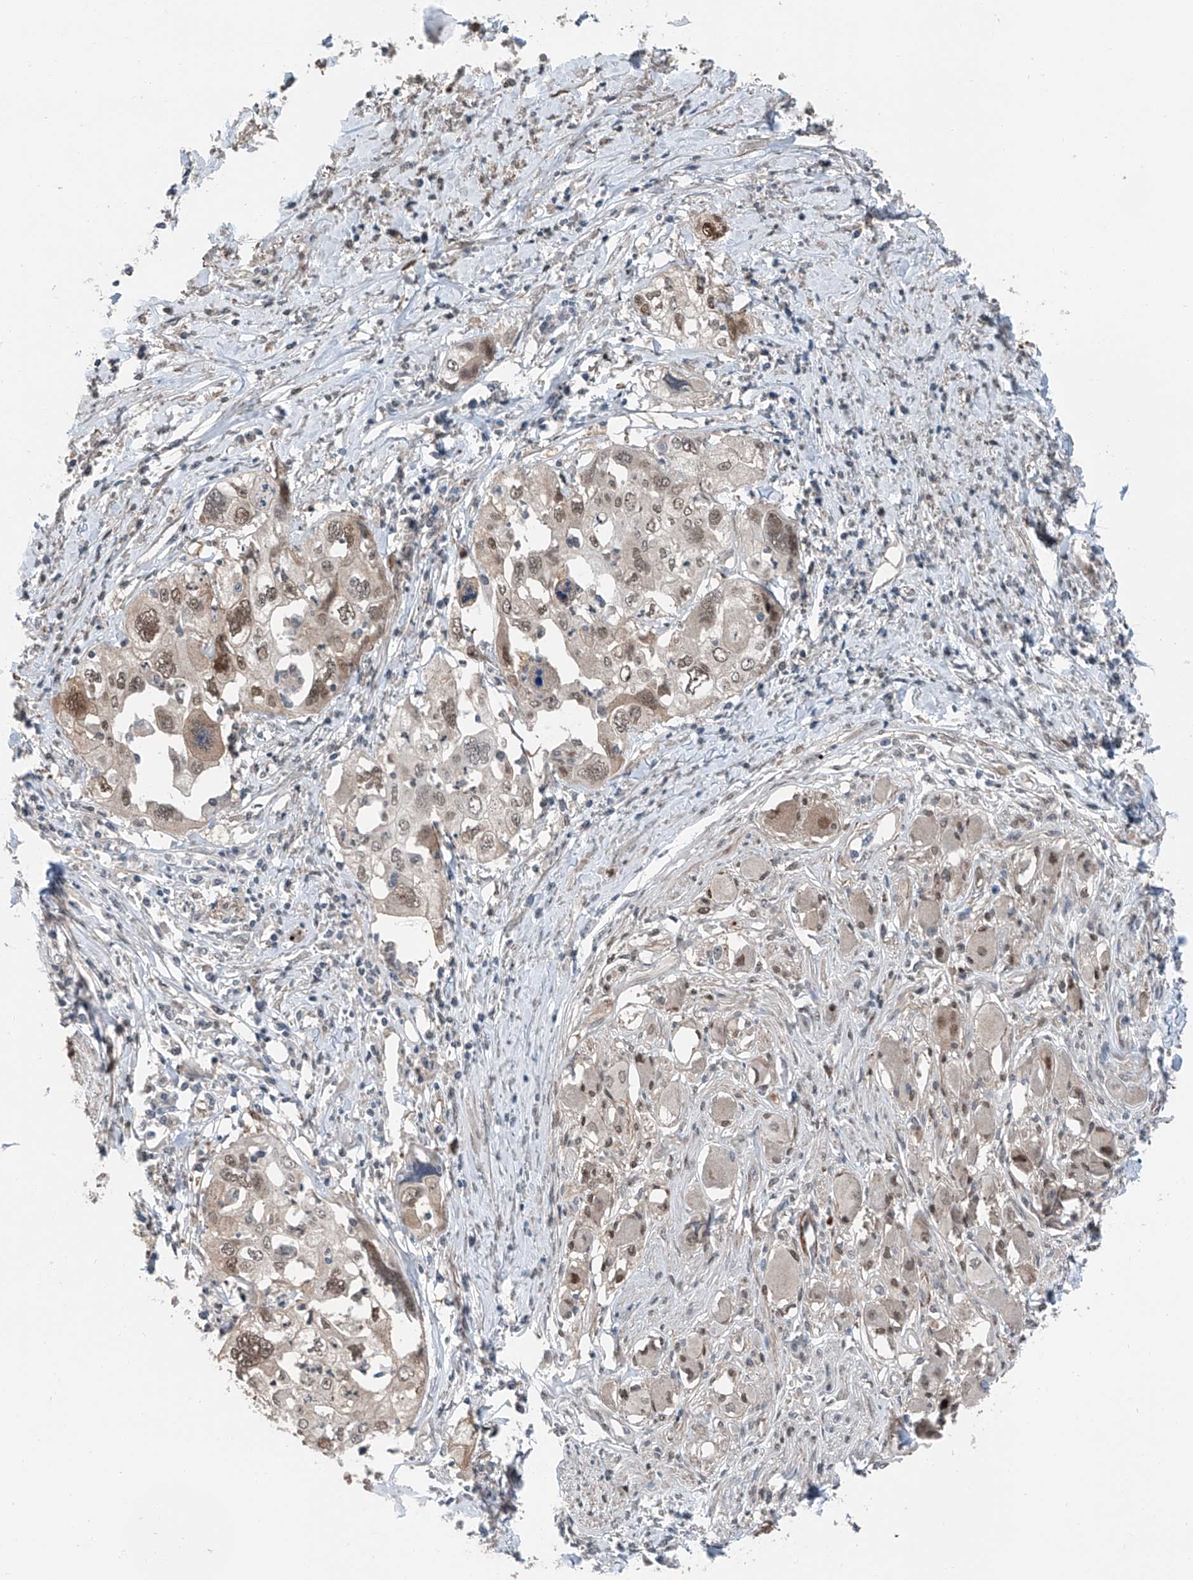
{"staining": {"intensity": "moderate", "quantity": ">75%", "location": "nuclear"}, "tissue": "cervical cancer", "cell_type": "Tumor cells", "image_type": "cancer", "snomed": [{"axis": "morphology", "description": "Squamous cell carcinoma, NOS"}, {"axis": "topography", "description": "Cervix"}], "caption": "High-power microscopy captured an immunohistochemistry (IHC) micrograph of cervical cancer (squamous cell carcinoma), revealing moderate nuclear expression in approximately >75% of tumor cells.", "gene": "HSPA6", "patient": {"sex": "female", "age": 31}}